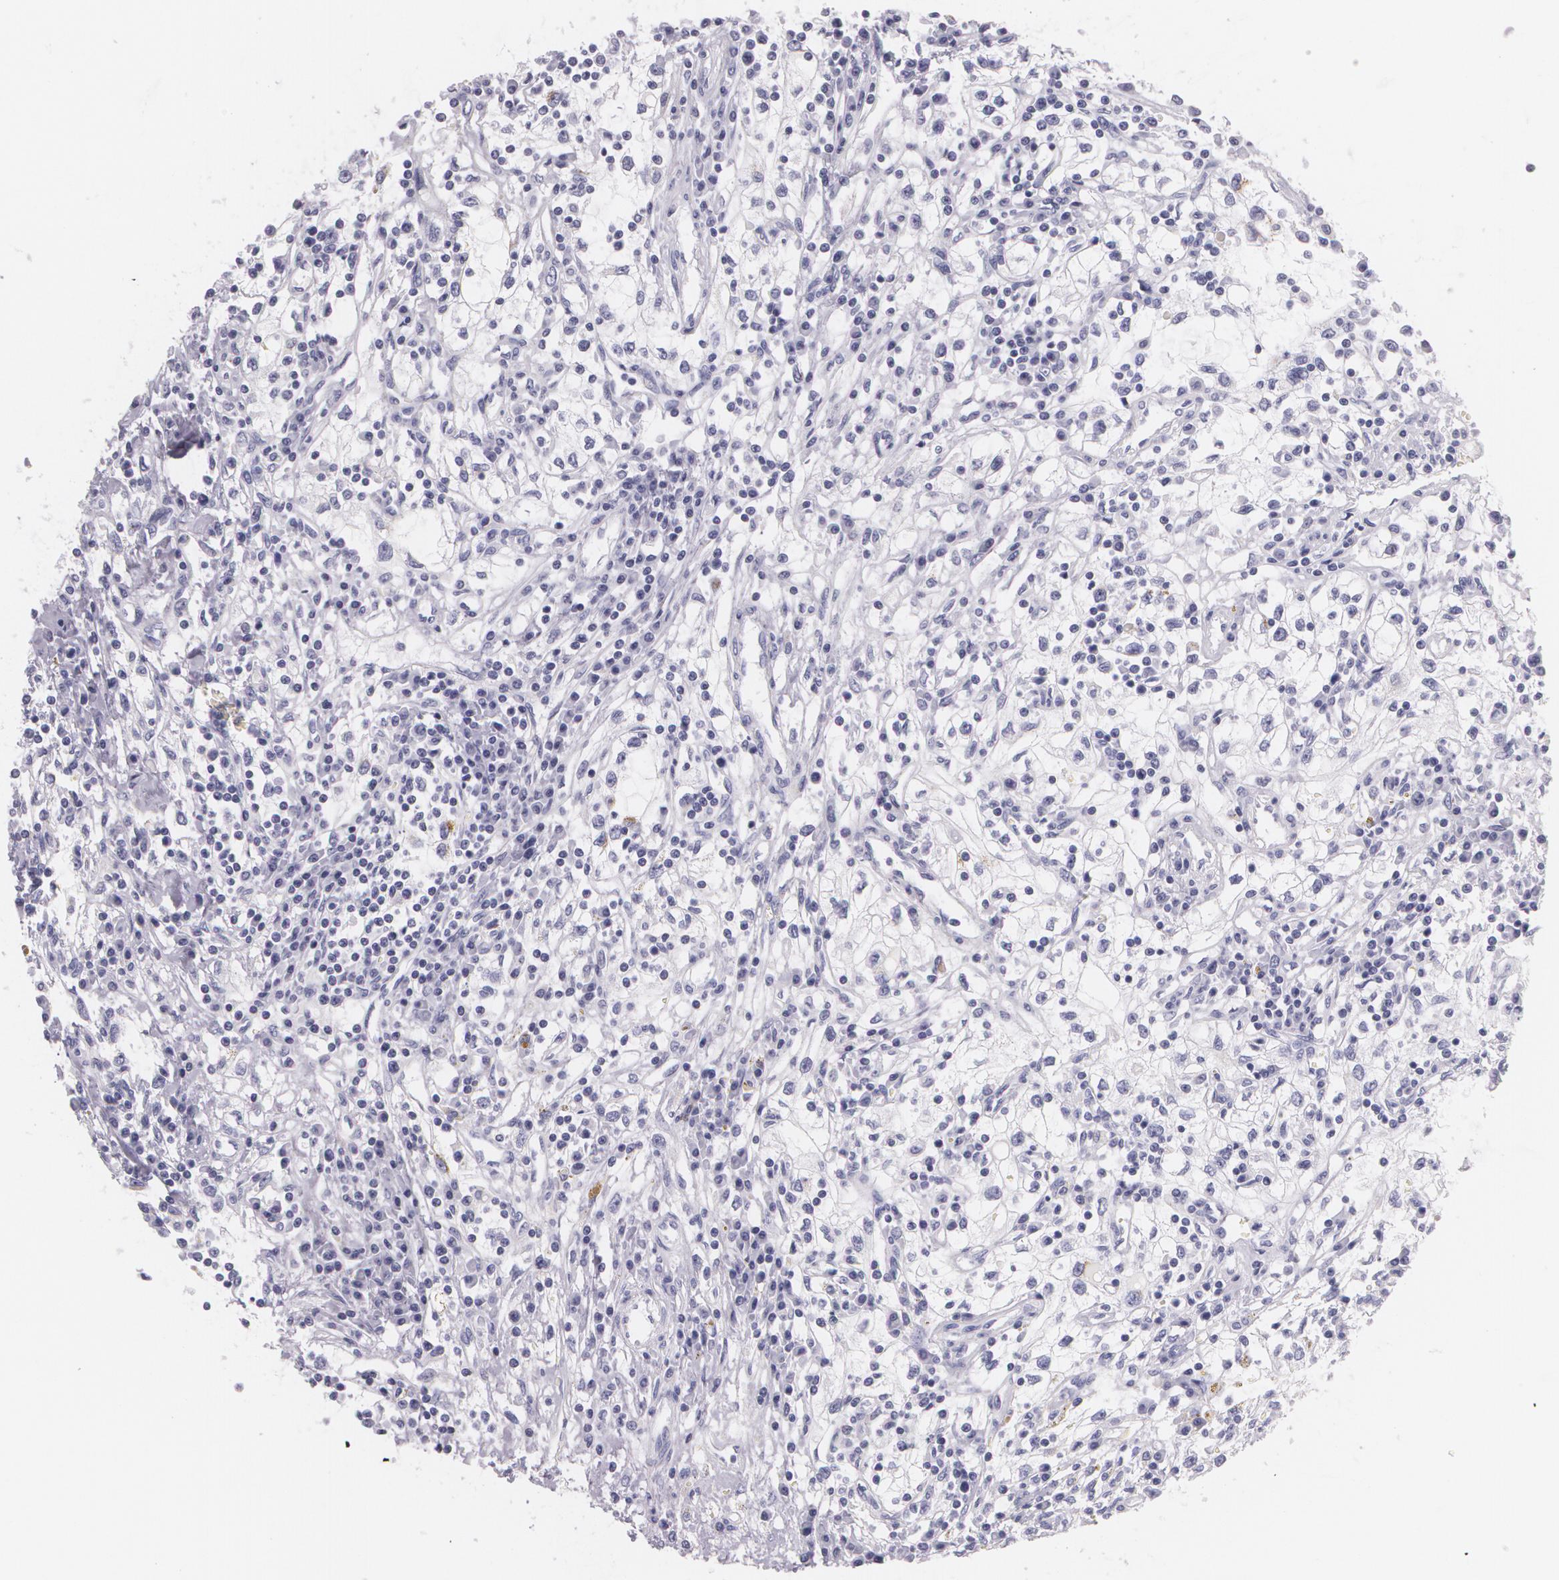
{"staining": {"intensity": "negative", "quantity": "none", "location": "none"}, "tissue": "renal cancer", "cell_type": "Tumor cells", "image_type": "cancer", "snomed": [{"axis": "morphology", "description": "Adenocarcinoma, NOS"}, {"axis": "topography", "description": "Kidney"}], "caption": "DAB (3,3'-diaminobenzidine) immunohistochemical staining of renal cancer reveals no significant staining in tumor cells. Brightfield microscopy of immunohistochemistry stained with DAB (3,3'-diaminobenzidine) (brown) and hematoxylin (blue), captured at high magnification.", "gene": "DLG4", "patient": {"sex": "male", "age": 82}}